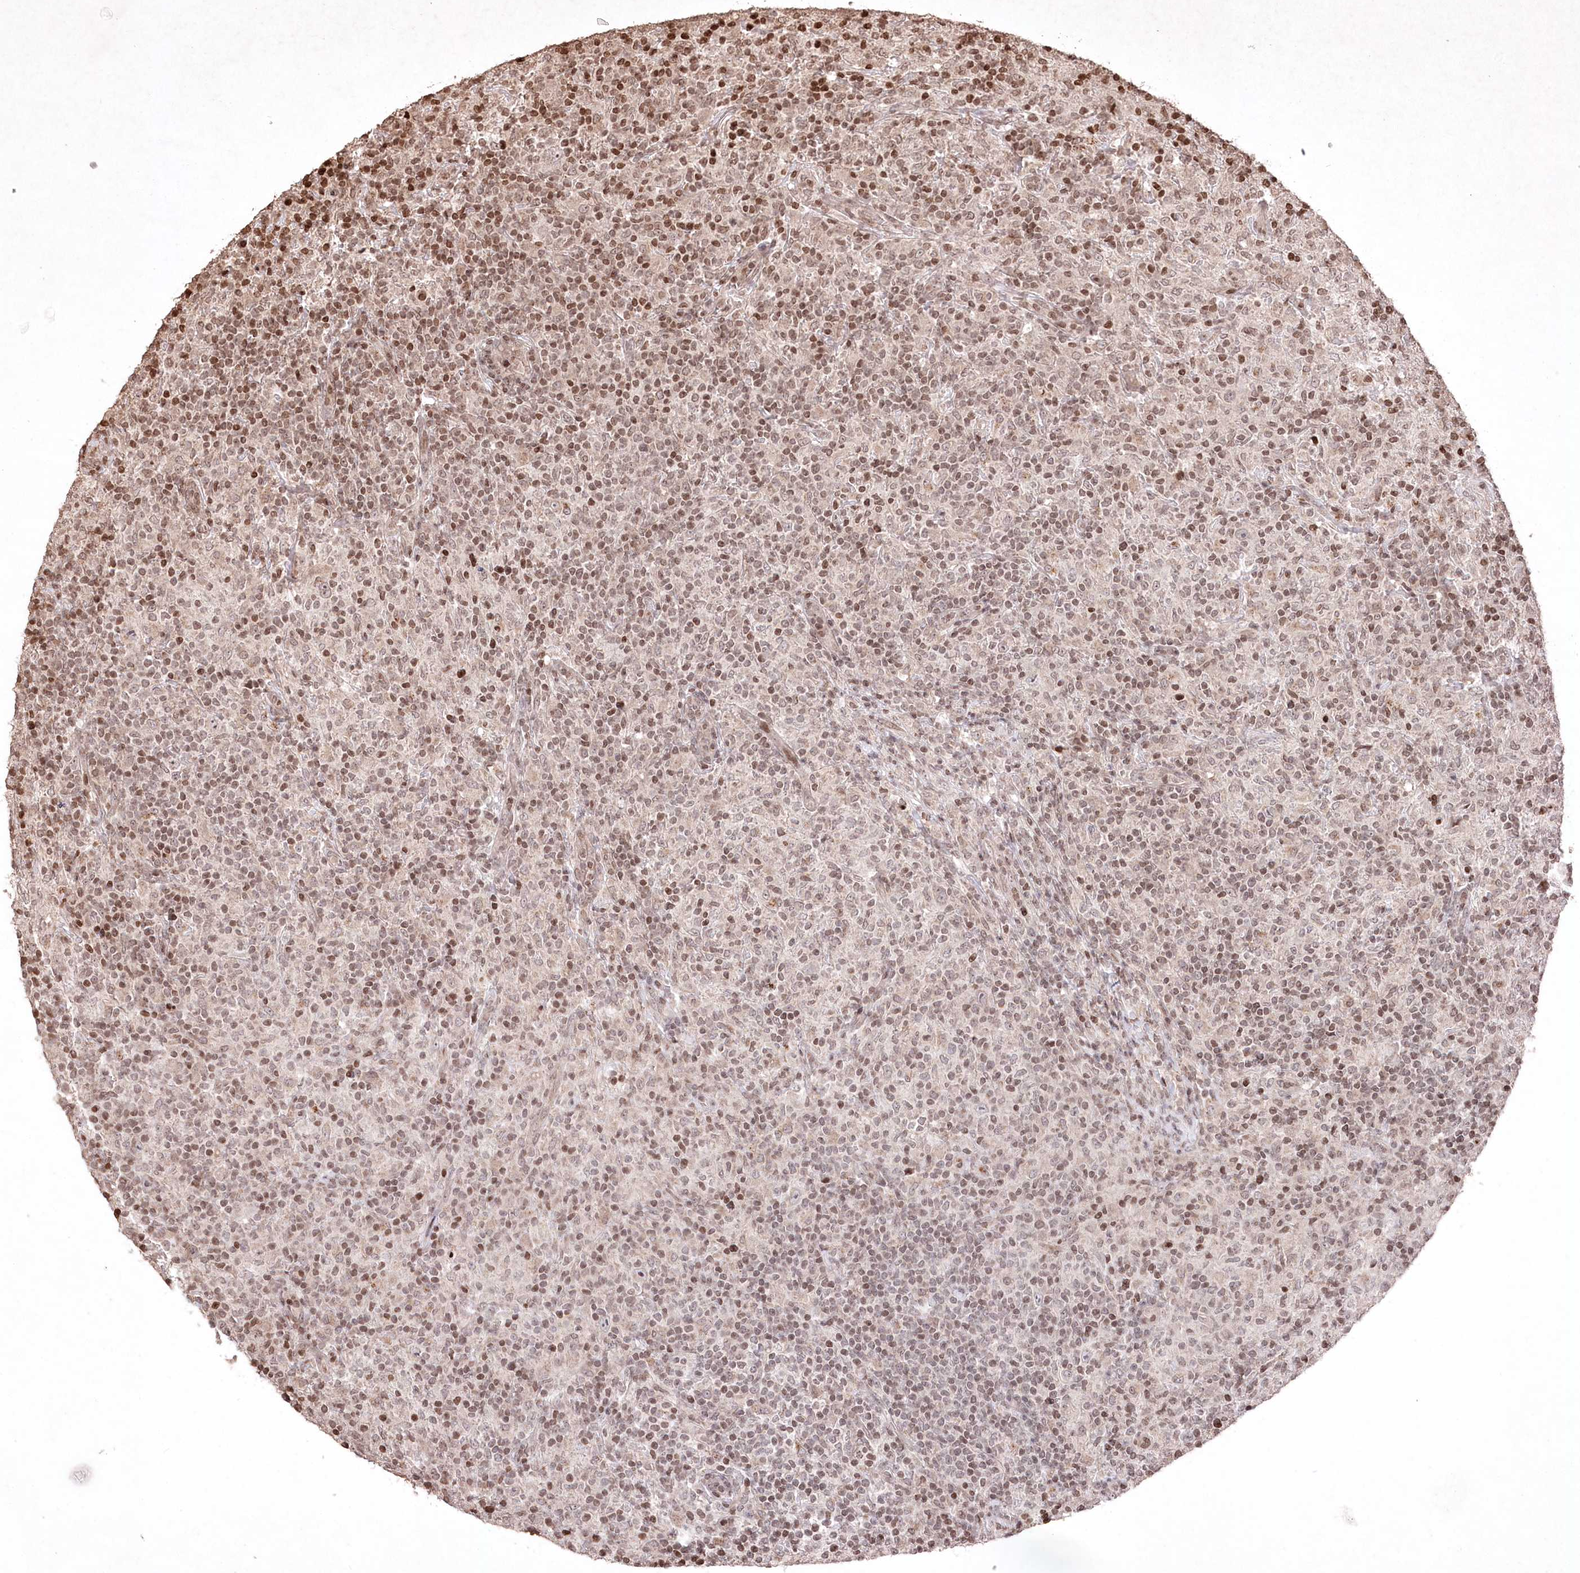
{"staining": {"intensity": "weak", "quantity": ">75%", "location": "nuclear"}, "tissue": "lymphoma", "cell_type": "Tumor cells", "image_type": "cancer", "snomed": [{"axis": "morphology", "description": "Hodgkin's disease, NOS"}, {"axis": "topography", "description": "Lymph node"}], "caption": "DAB (3,3'-diaminobenzidine) immunohistochemical staining of human Hodgkin's disease demonstrates weak nuclear protein staining in about >75% of tumor cells. (IHC, brightfield microscopy, high magnification).", "gene": "CCSER2", "patient": {"sex": "male", "age": 70}}